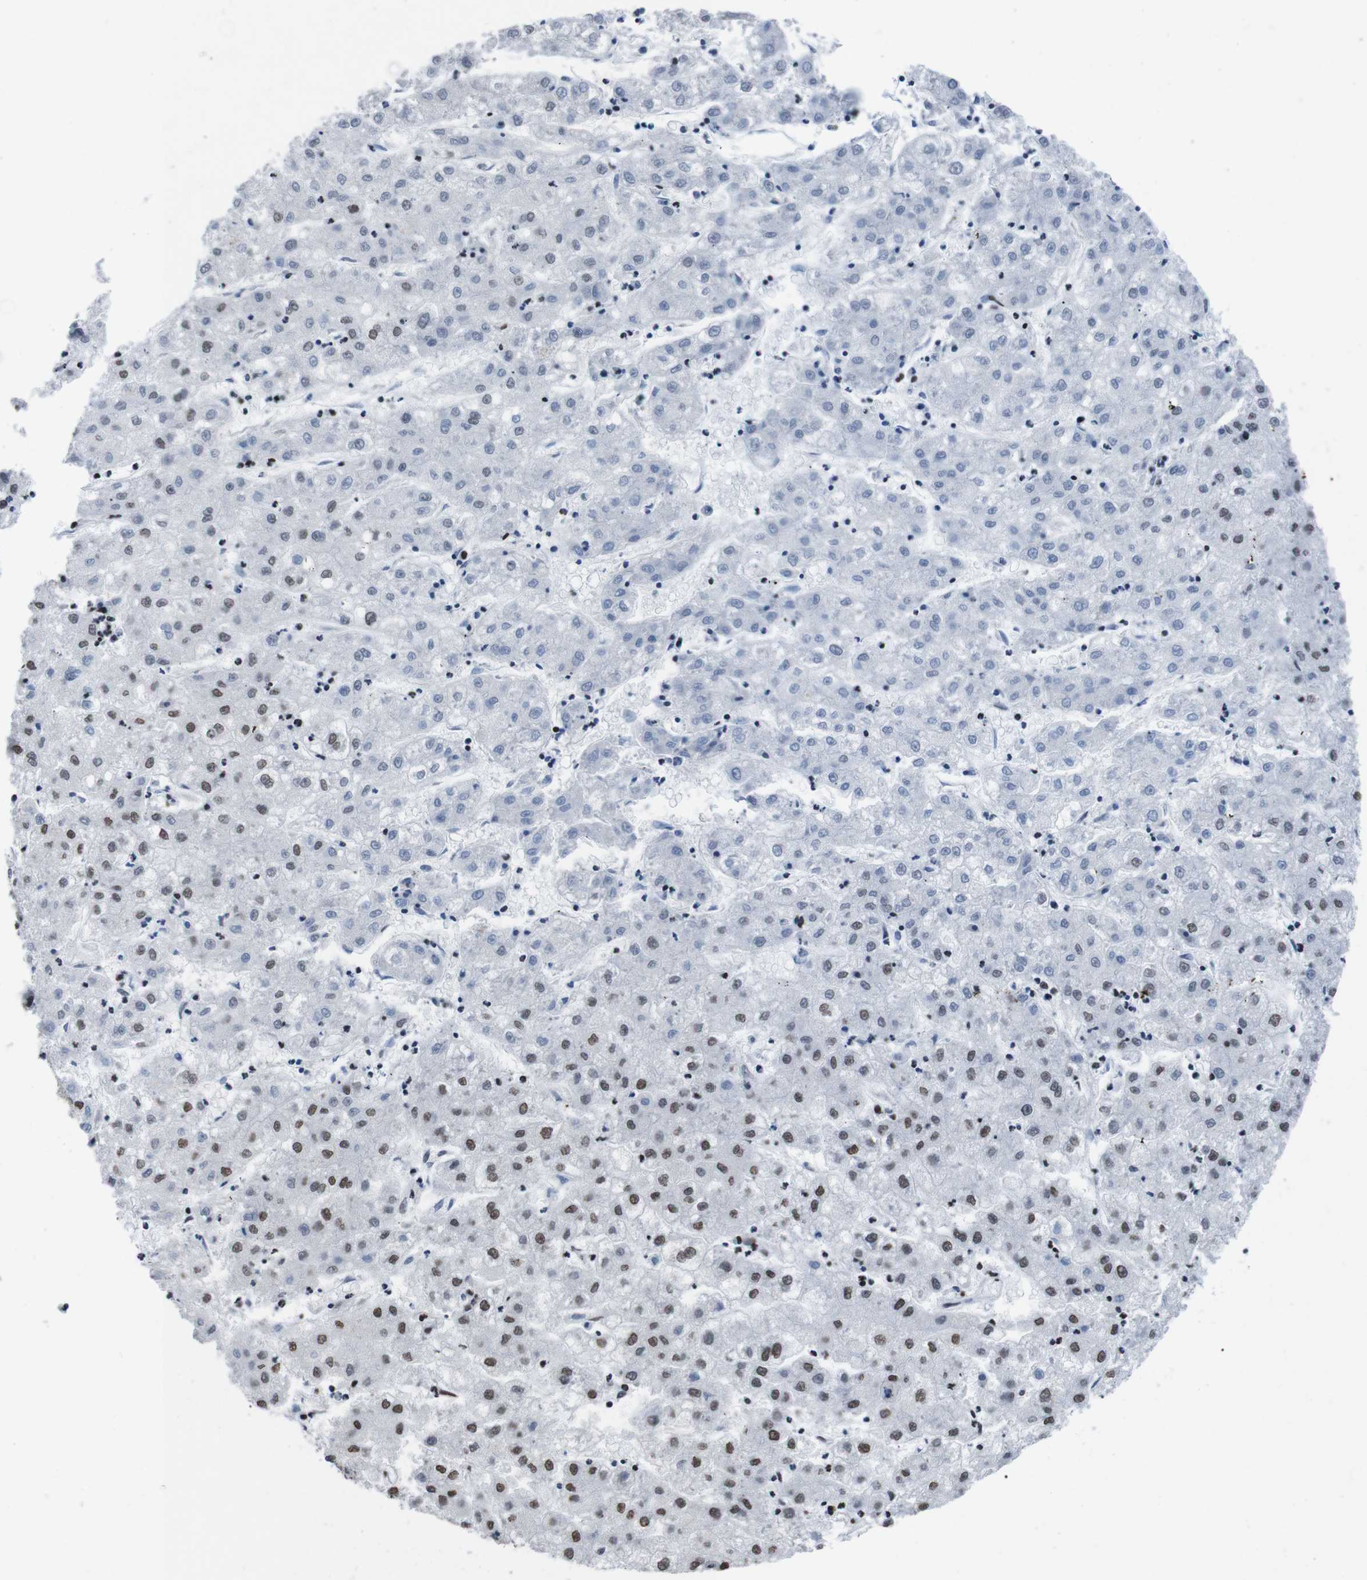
{"staining": {"intensity": "moderate", "quantity": "<25%", "location": "nuclear"}, "tissue": "liver cancer", "cell_type": "Tumor cells", "image_type": "cancer", "snomed": [{"axis": "morphology", "description": "Carcinoma, Hepatocellular, NOS"}, {"axis": "topography", "description": "Liver"}], "caption": "About <25% of tumor cells in liver hepatocellular carcinoma demonstrate moderate nuclear protein expression as visualized by brown immunohistochemical staining.", "gene": "PIP4P2", "patient": {"sex": "male", "age": 72}}